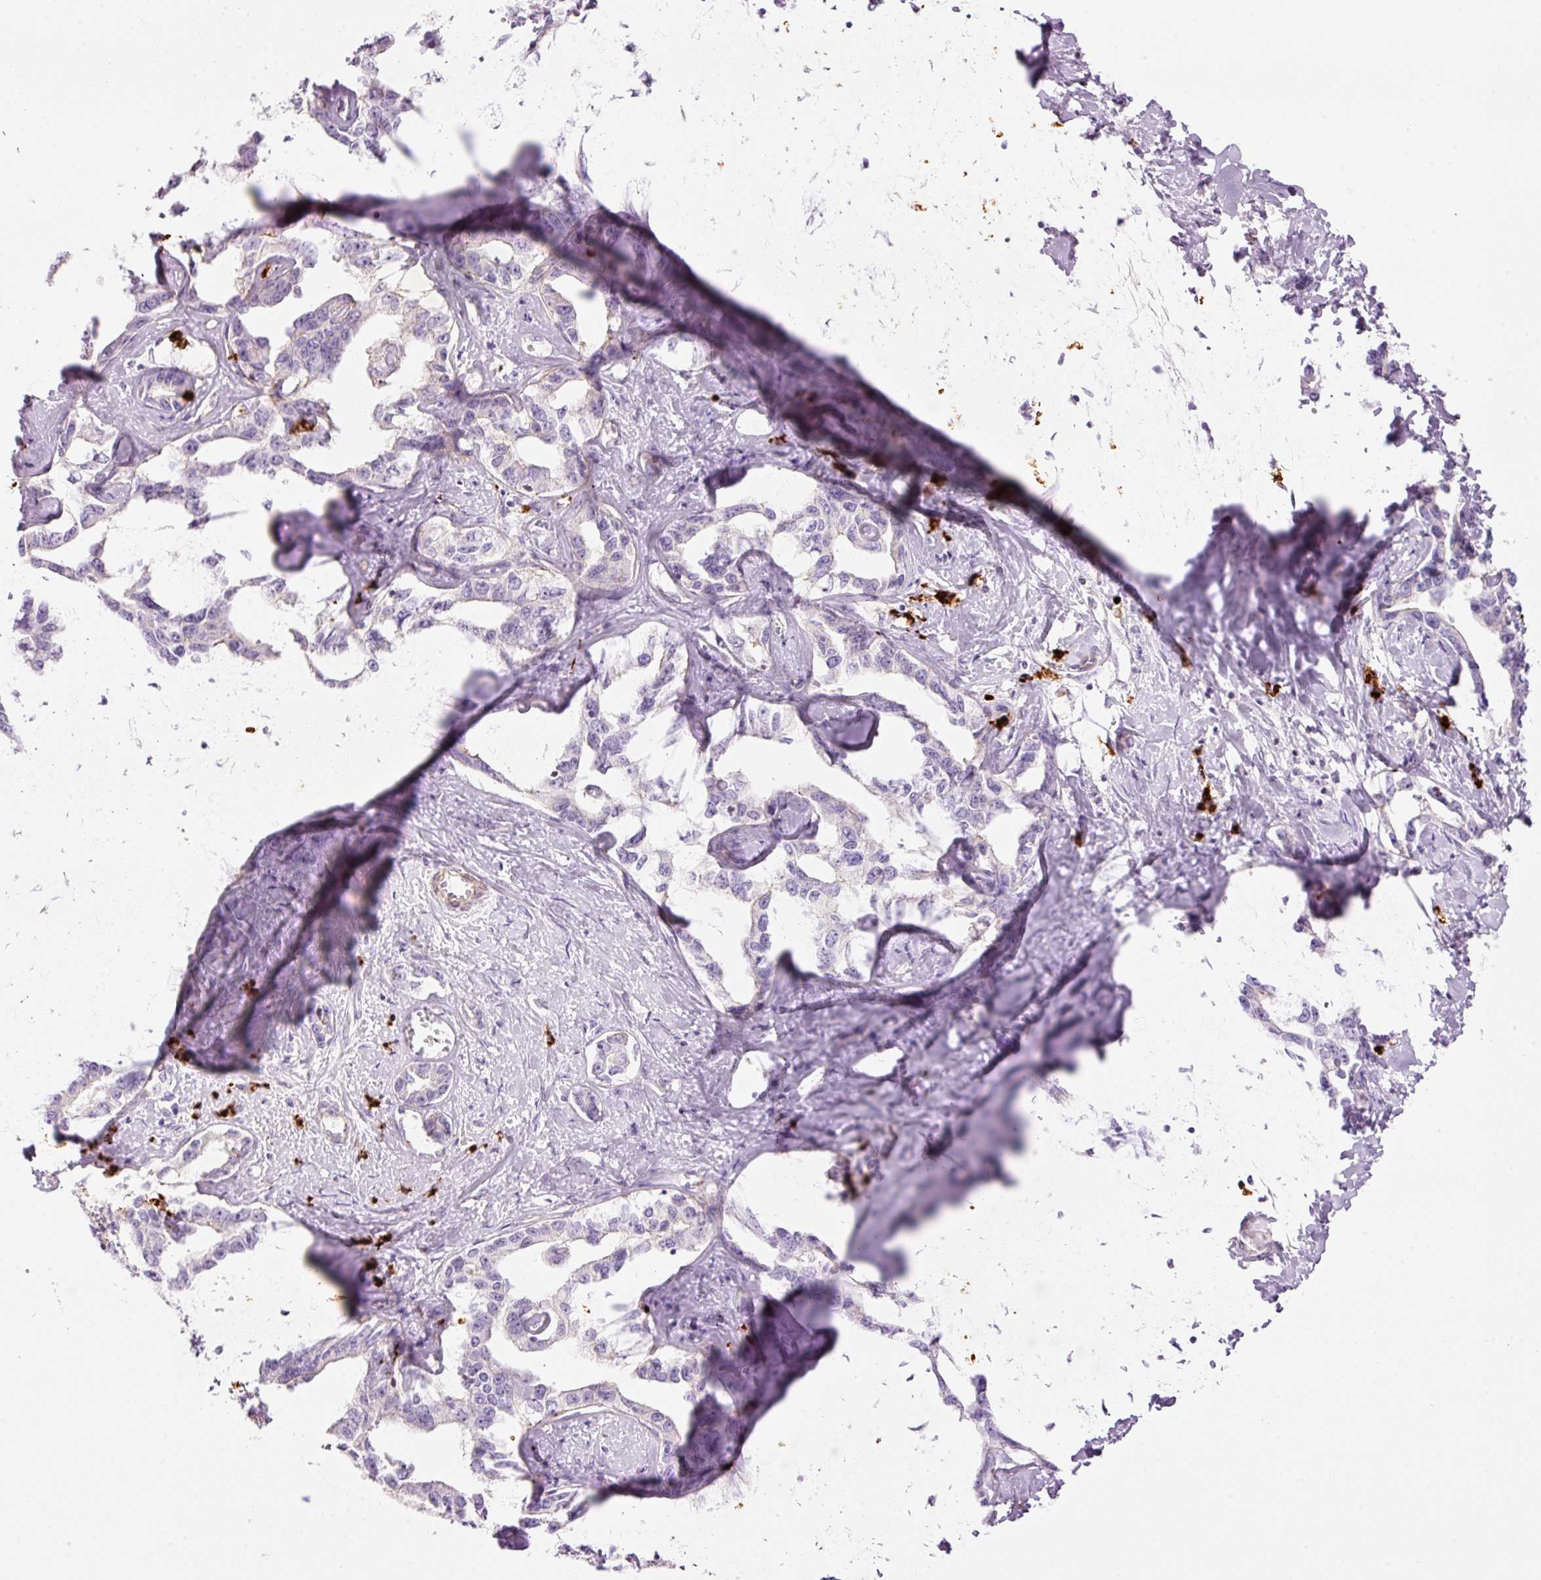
{"staining": {"intensity": "negative", "quantity": "none", "location": "none"}, "tissue": "liver cancer", "cell_type": "Tumor cells", "image_type": "cancer", "snomed": [{"axis": "morphology", "description": "Cholangiocarcinoma"}, {"axis": "topography", "description": "Liver"}], "caption": "Immunohistochemistry photomicrograph of human liver cancer stained for a protein (brown), which displays no staining in tumor cells. The staining is performed using DAB brown chromogen with nuclei counter-stained in using hematoxylin.", "gene": "MAP3K3", "patient": {"sex": "male", "age": 59}}